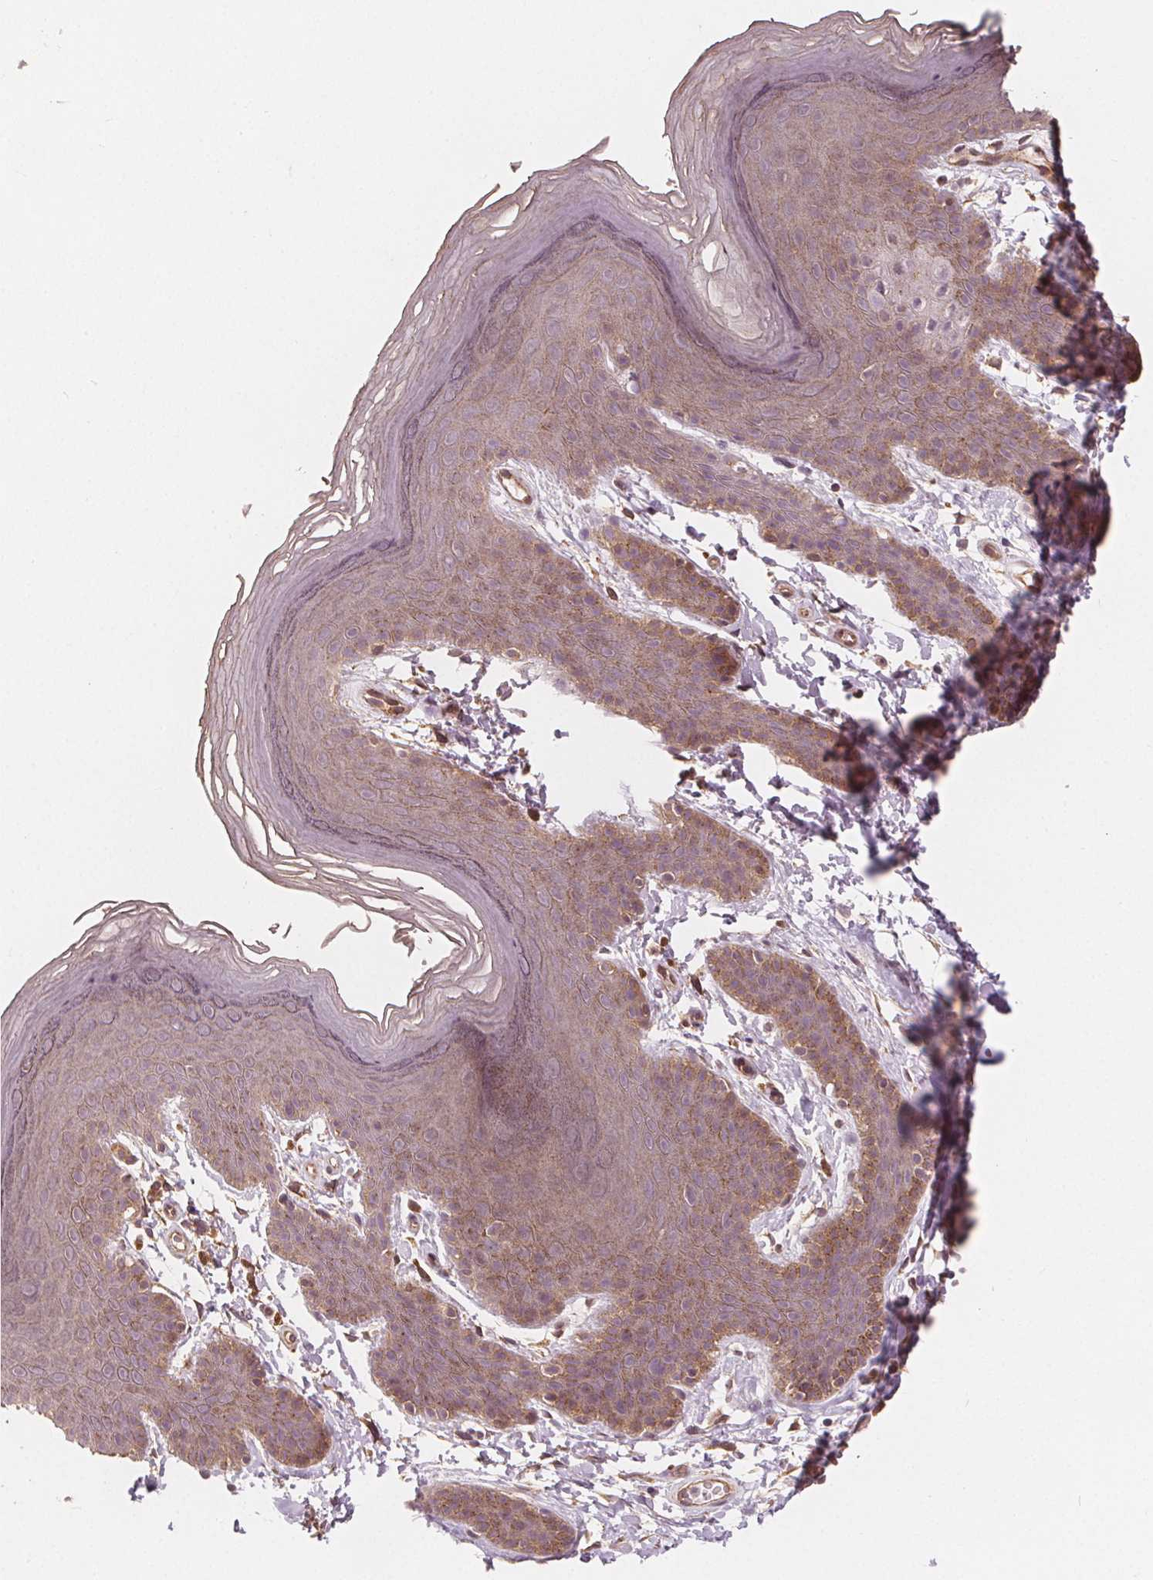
{"staining": {"intensity": "moderate", "quantity": "<25%", "location": "cytoplasmic/membranous"}, "tissue": "skin", "cell_type": "Epidermal cells", "image_type": "normal", "snomed": [{"axis": "morphology", "description": "Normal tissue, NOS"}, {"axis": "topography", "description": "Anal"}], "caption": "This histopathology image demonstrates benign skin stained with immunohistochemistry (IHC) to label a protein in brown. The cytoplasmic/membranous of epidermal cells show moderate positivity for the protein. Nuclei are counter-stained blue.", "gene": "SNX12", "patient": {"sex": "male", "age": 53}}